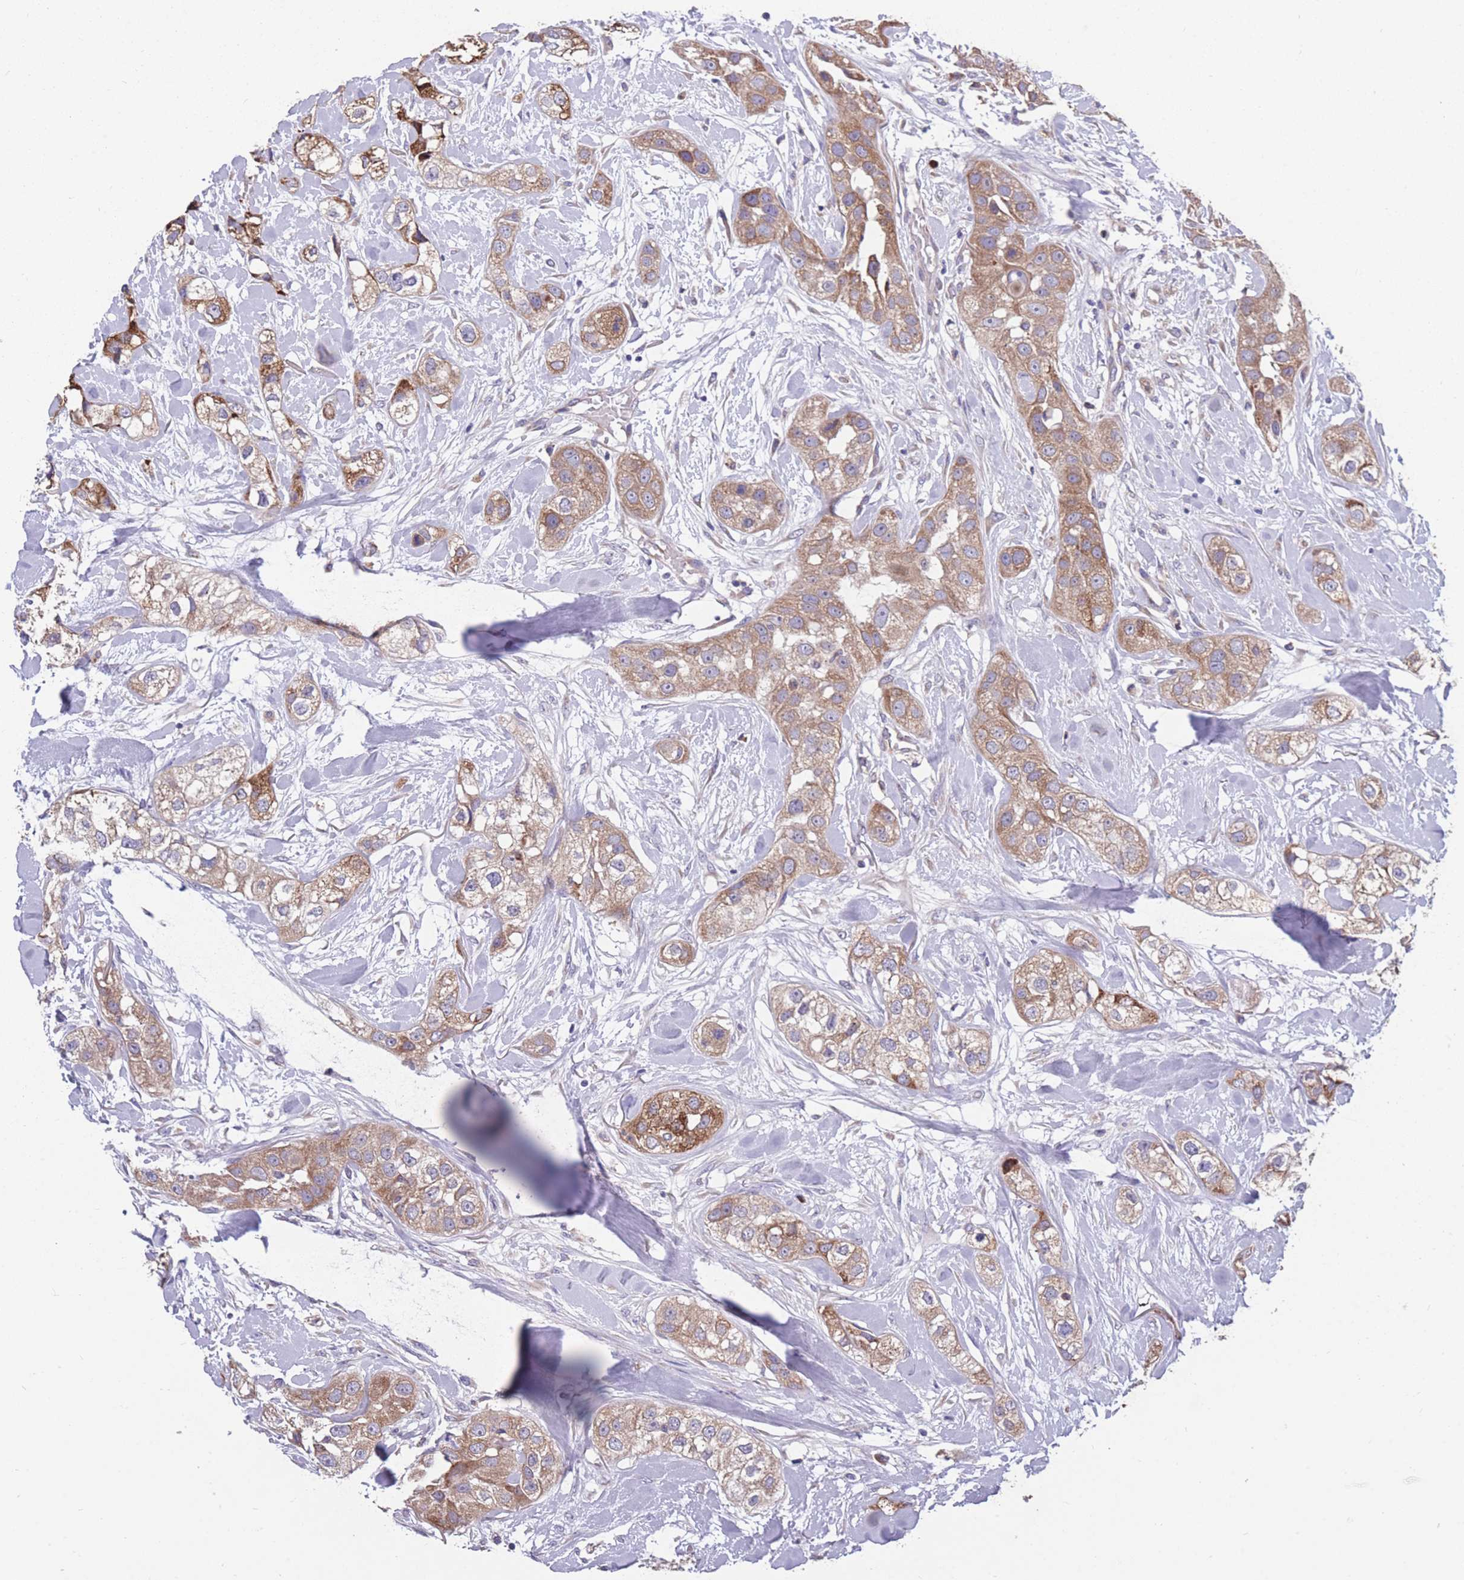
{"staining": {"intensity": "moderate", "quantity": ">75%", "location": "cytoplasmic/membranous"}, "tissue": "head and neck cancer", "cell_type": "Tumor cells", "image_type": "cancer", "snomed": [{"axis": "morphology", "description": "Normal tissue, NOS"}, {"axis": "morphology", "description": "Squamous cell carcinoma, NOS"}, {"axis": "topography", "description": "Skeletal muscle"}, {"axis": "topography", "description": "Head-Neck"}], "caption": "Head and neck cancer (squamous cell carcinoma) stained for a protein (brown) exhibits moderate cytoplasmic/membranous positive positivity in about >75% of tumor cells.", "gene": "STIM2", "patient": {"sex": "male", "age": 51}}